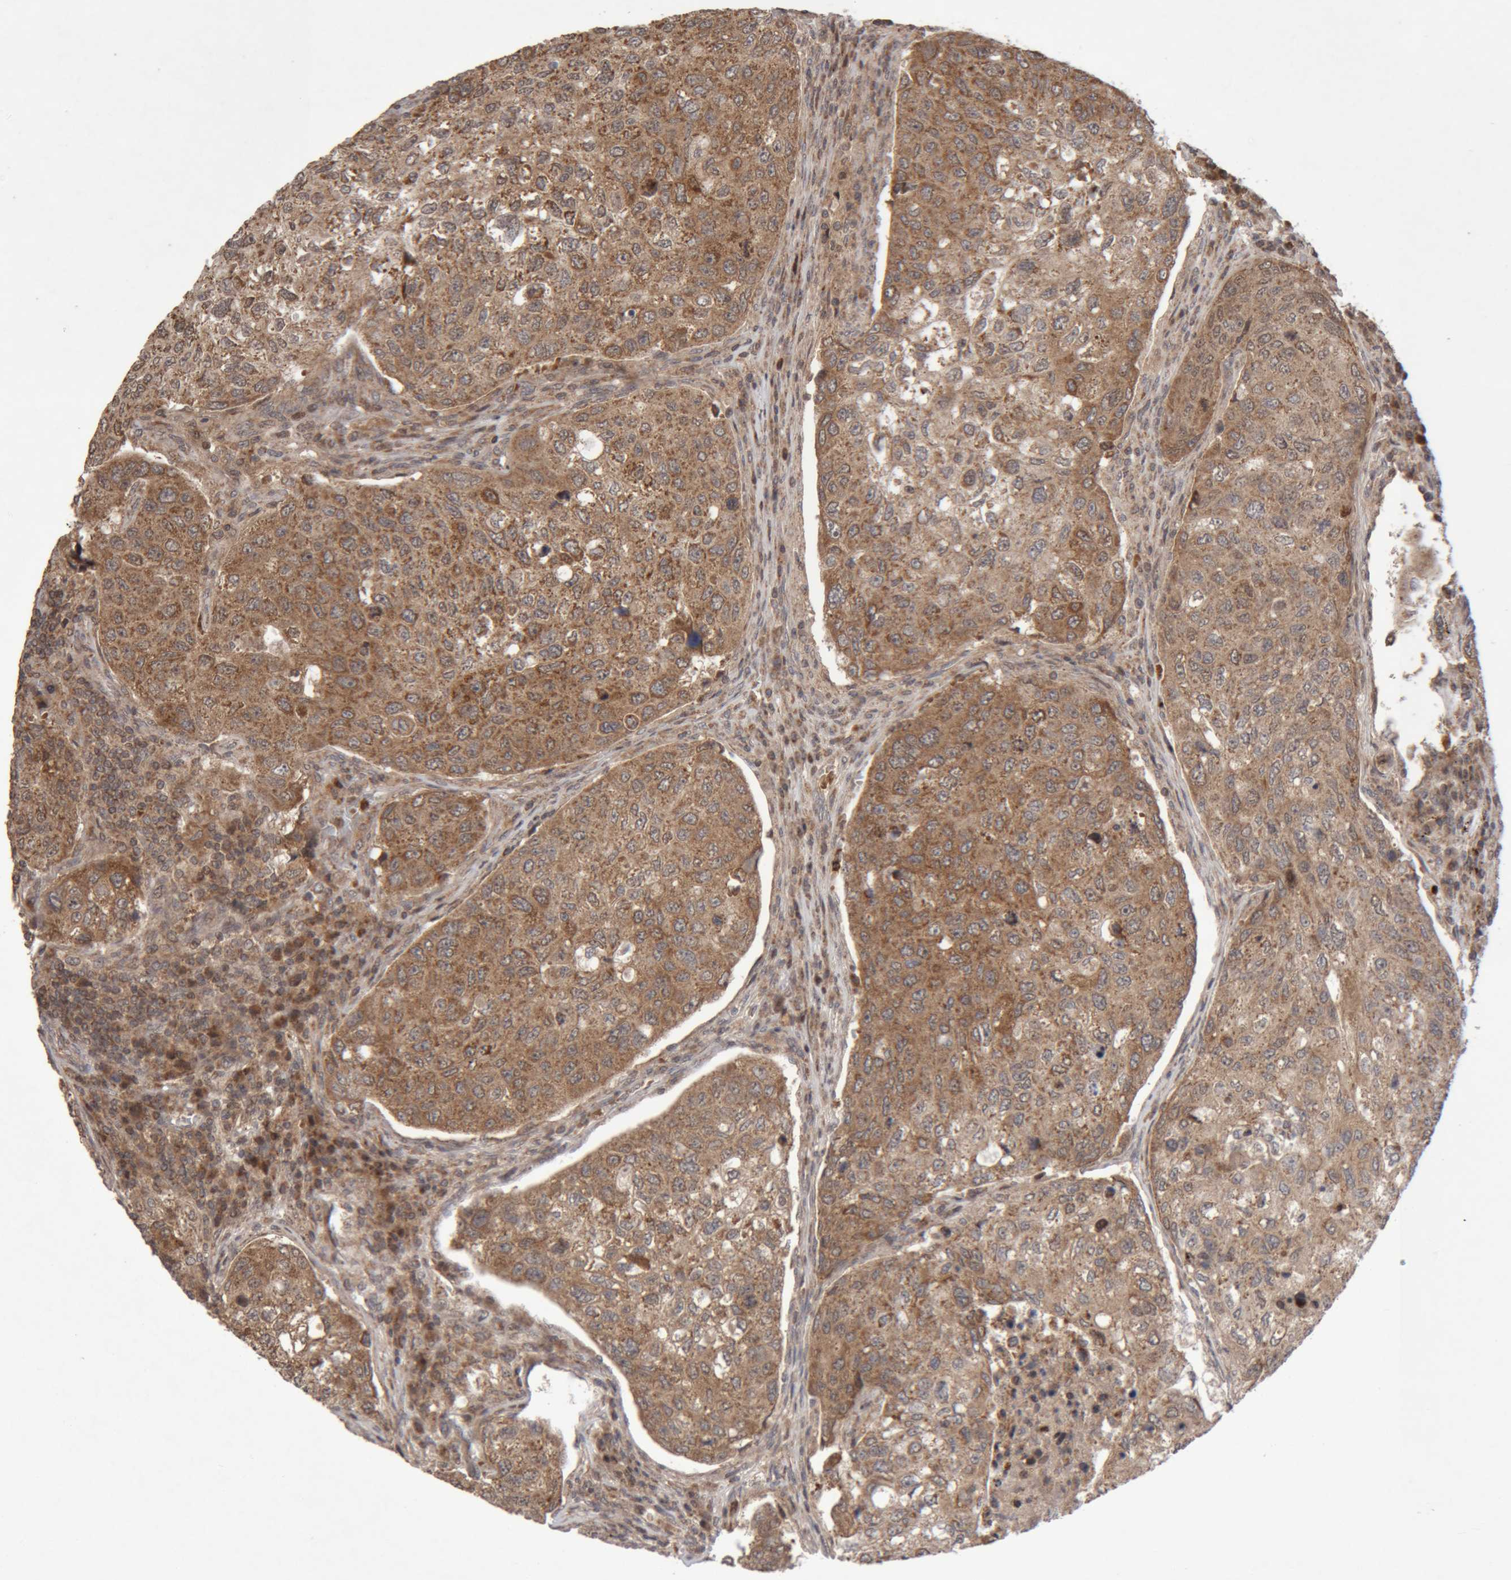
{"staining": {"intensity": "moderate", "quantity": ">75%", "location": "cytoplasmic/membranous"}, "tissue": "urothelial cancer", "cell_type": "Tumor cells", "image_type": "cancer", "snomed": [{"axis": "morphology", "description": "Urothelial carcinoma, High grade"}, {"axis": "topography", "description": "Lymph node"}, {"axis": "topography", "description": "Urinary bladder"}], "caption": "Protein staining exhibits moderate cytoplasmic/membranous positivity in about >75% of tumor cells in urothelial carcinoma (high-grade).", "gene": "KIF21B", "patient": {"sex": "male", "age": 51}}